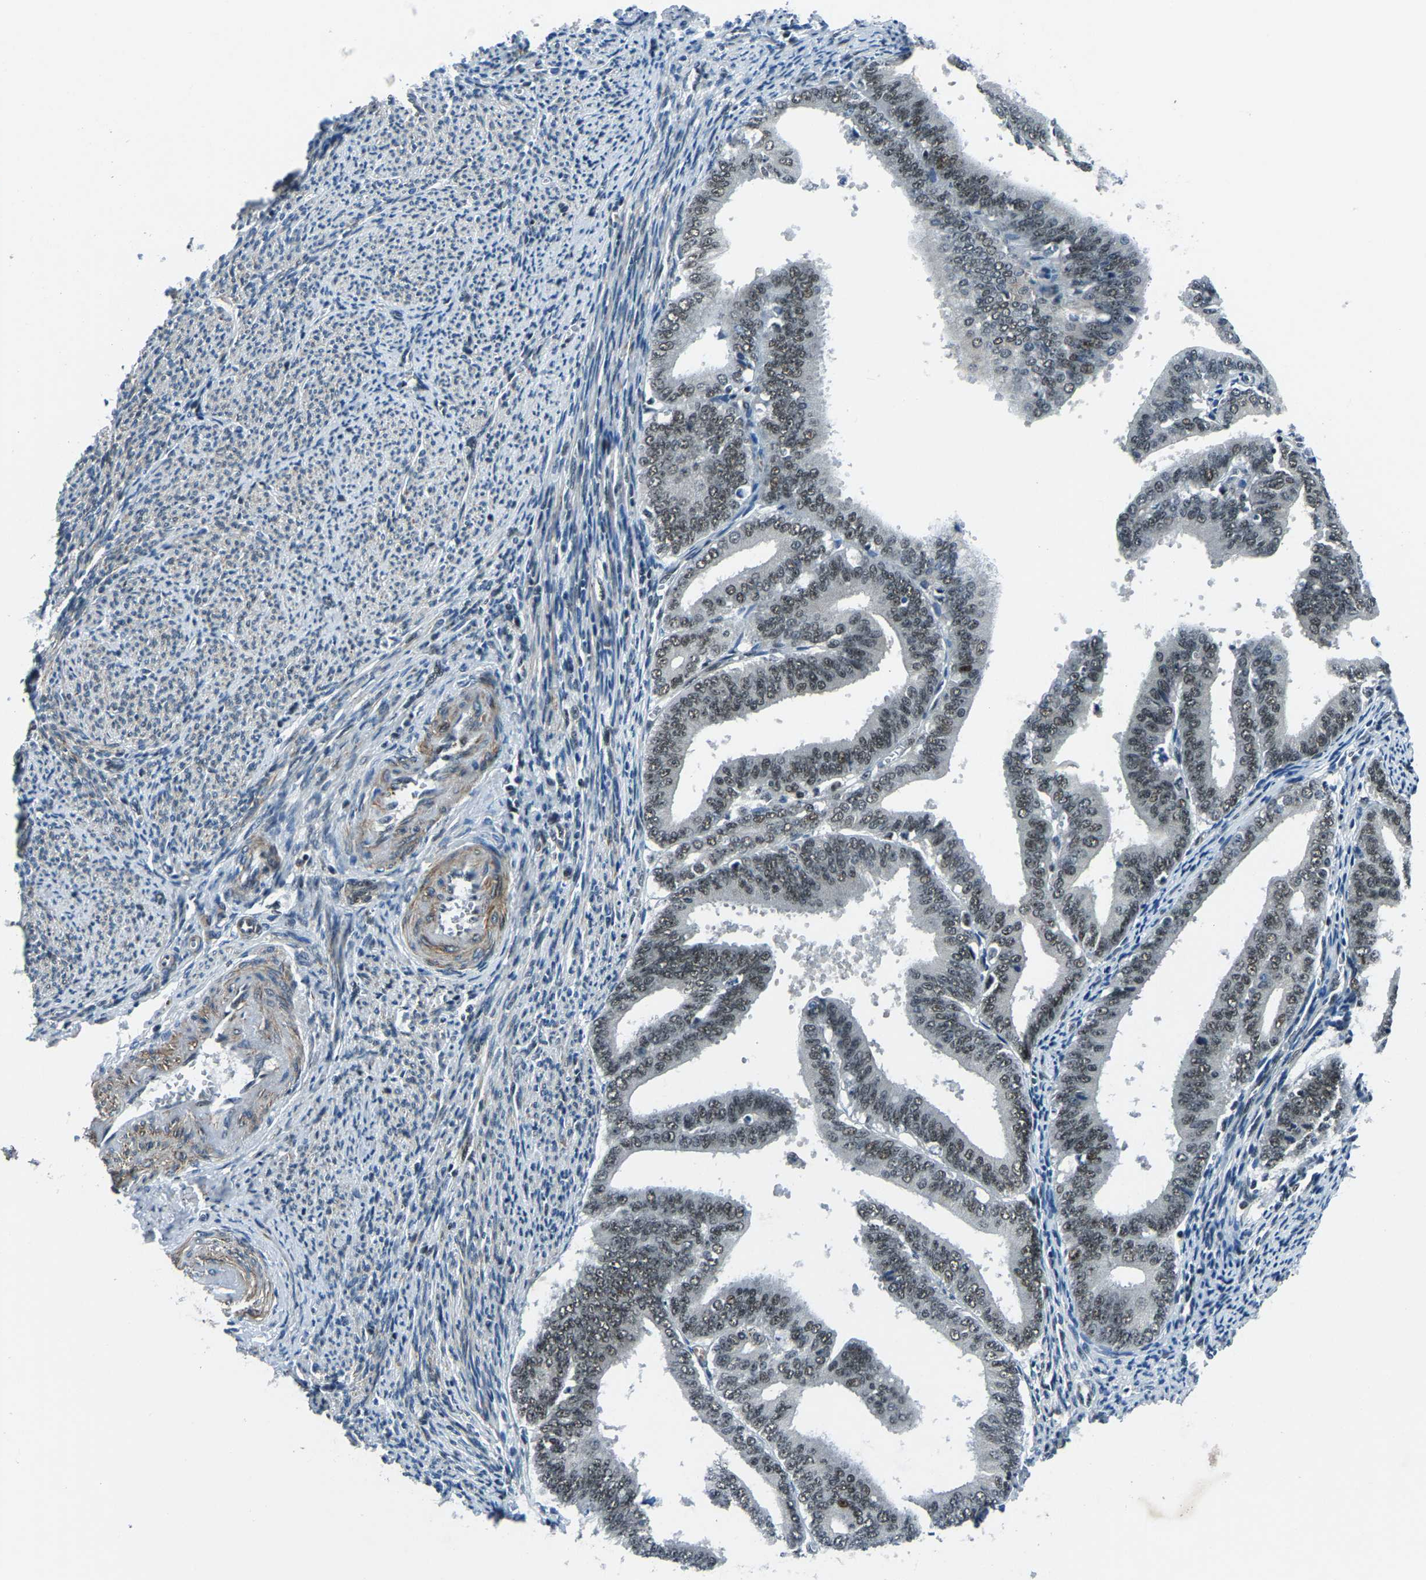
{"staining": {"intensity": "weak", "quantity": "25%-75%", "location": "nuclear"}, "tissue": "endometrial cancer", "cell_type": "Tumor cells", "image_type": "cancer", "snomed": [{"axis": "morphology", "description": "Adenocarcinoma, NOS"}, {"axis": "topography", "description": "Endometrium"}], "caption": "Endometrial adenocarcinoma stained with a brown dye reveals weak nuclear positive positivity in approximately 25%-75% of tumor cells.", "gene": "PRCC", "patient": {"sex": "female", "age": 63}}